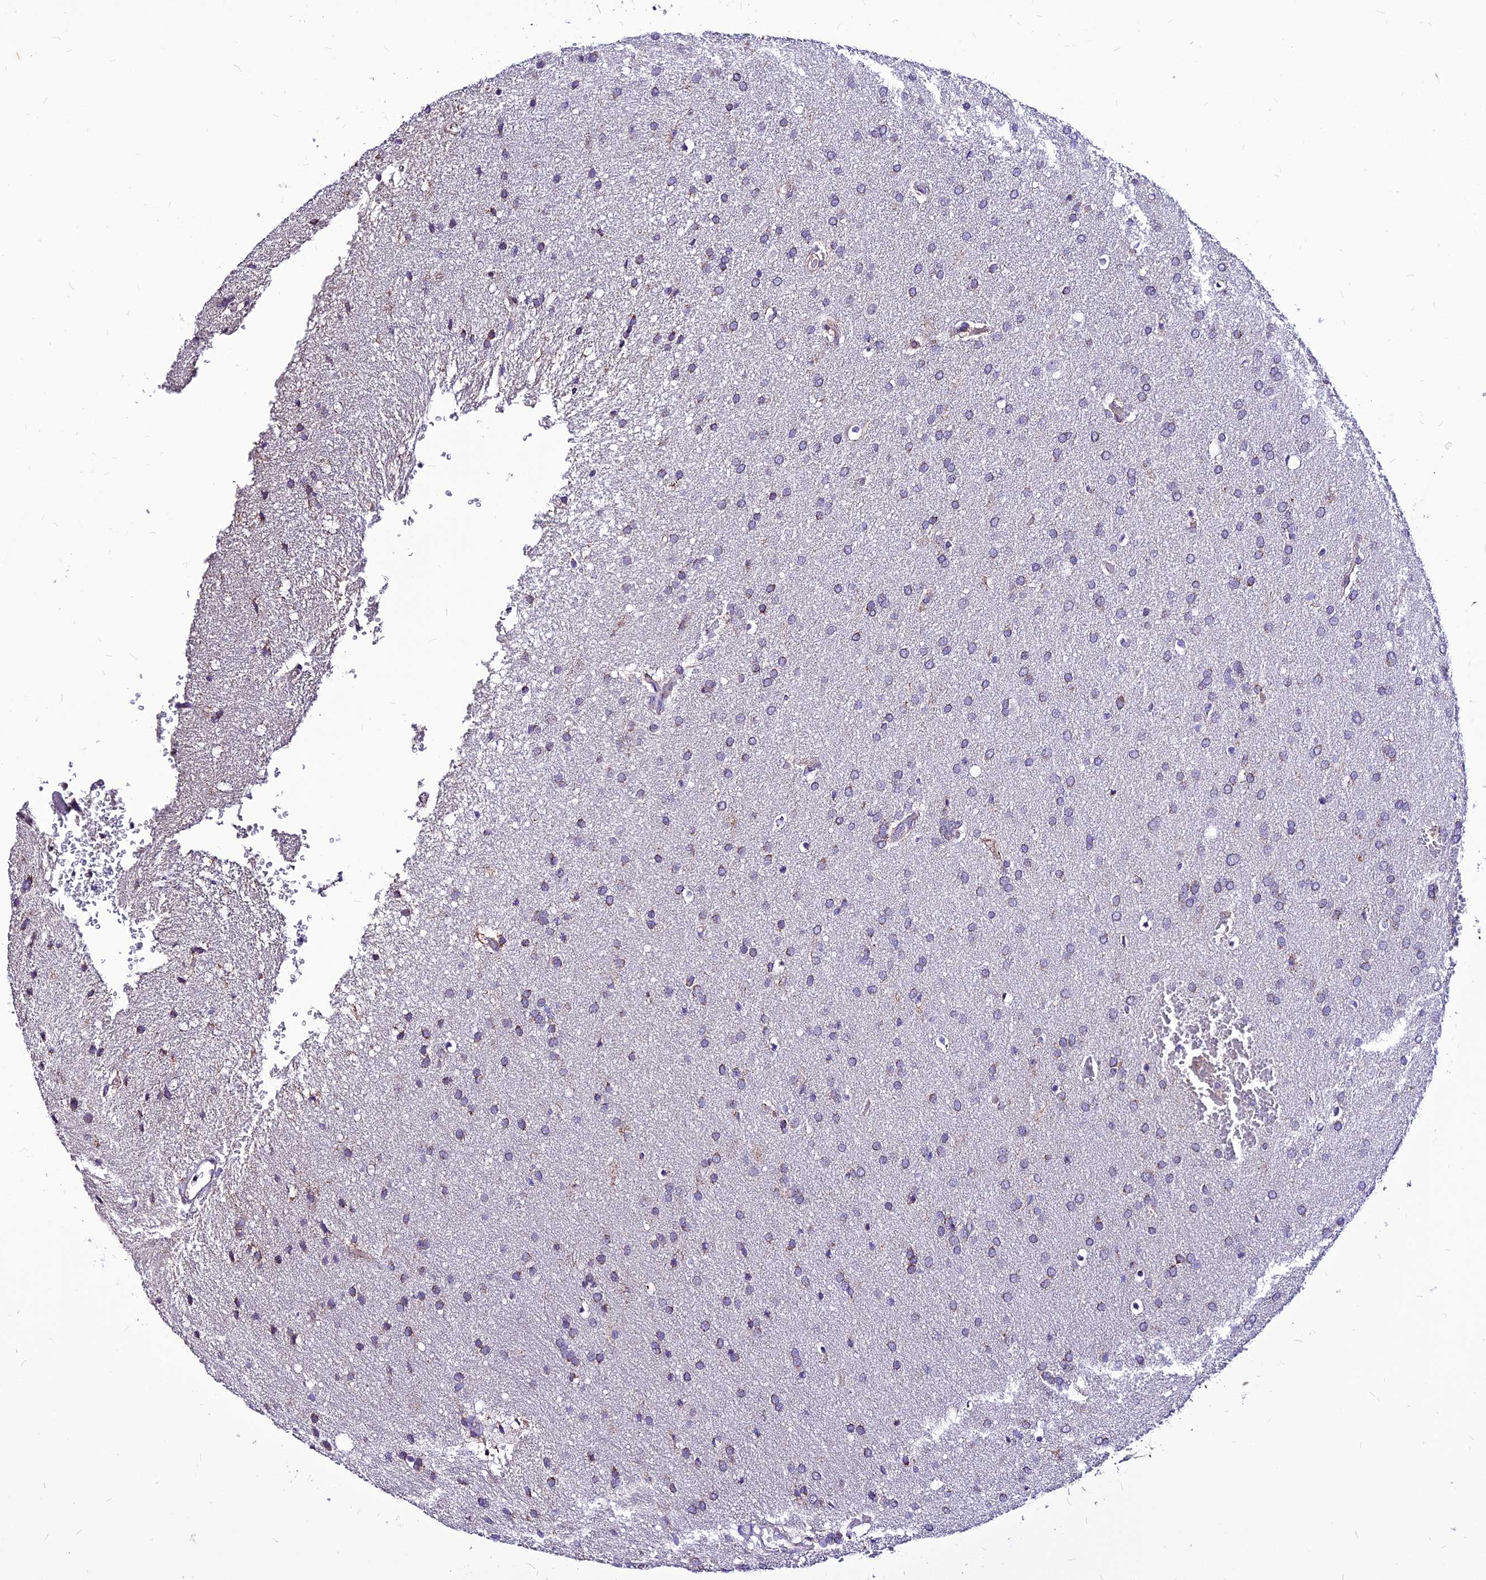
{"staining": {"intensity": "negative", "quantity": "none", "location": "none"}, "tissue": "glioma", "cell_type": "Tumor cells", "image_type": "cancer", "snomed": [{"axis": "morphology", "description": "Glioma, malignant, Low grade"}, {"axis": "topography", "description": "Brain"}], "caption": "The histopathology image displays no significant positivity in tumor cells of malignant low-grade glioma.", "gene": "ECI1", "patient": {"sex": "female", "age": 32}}